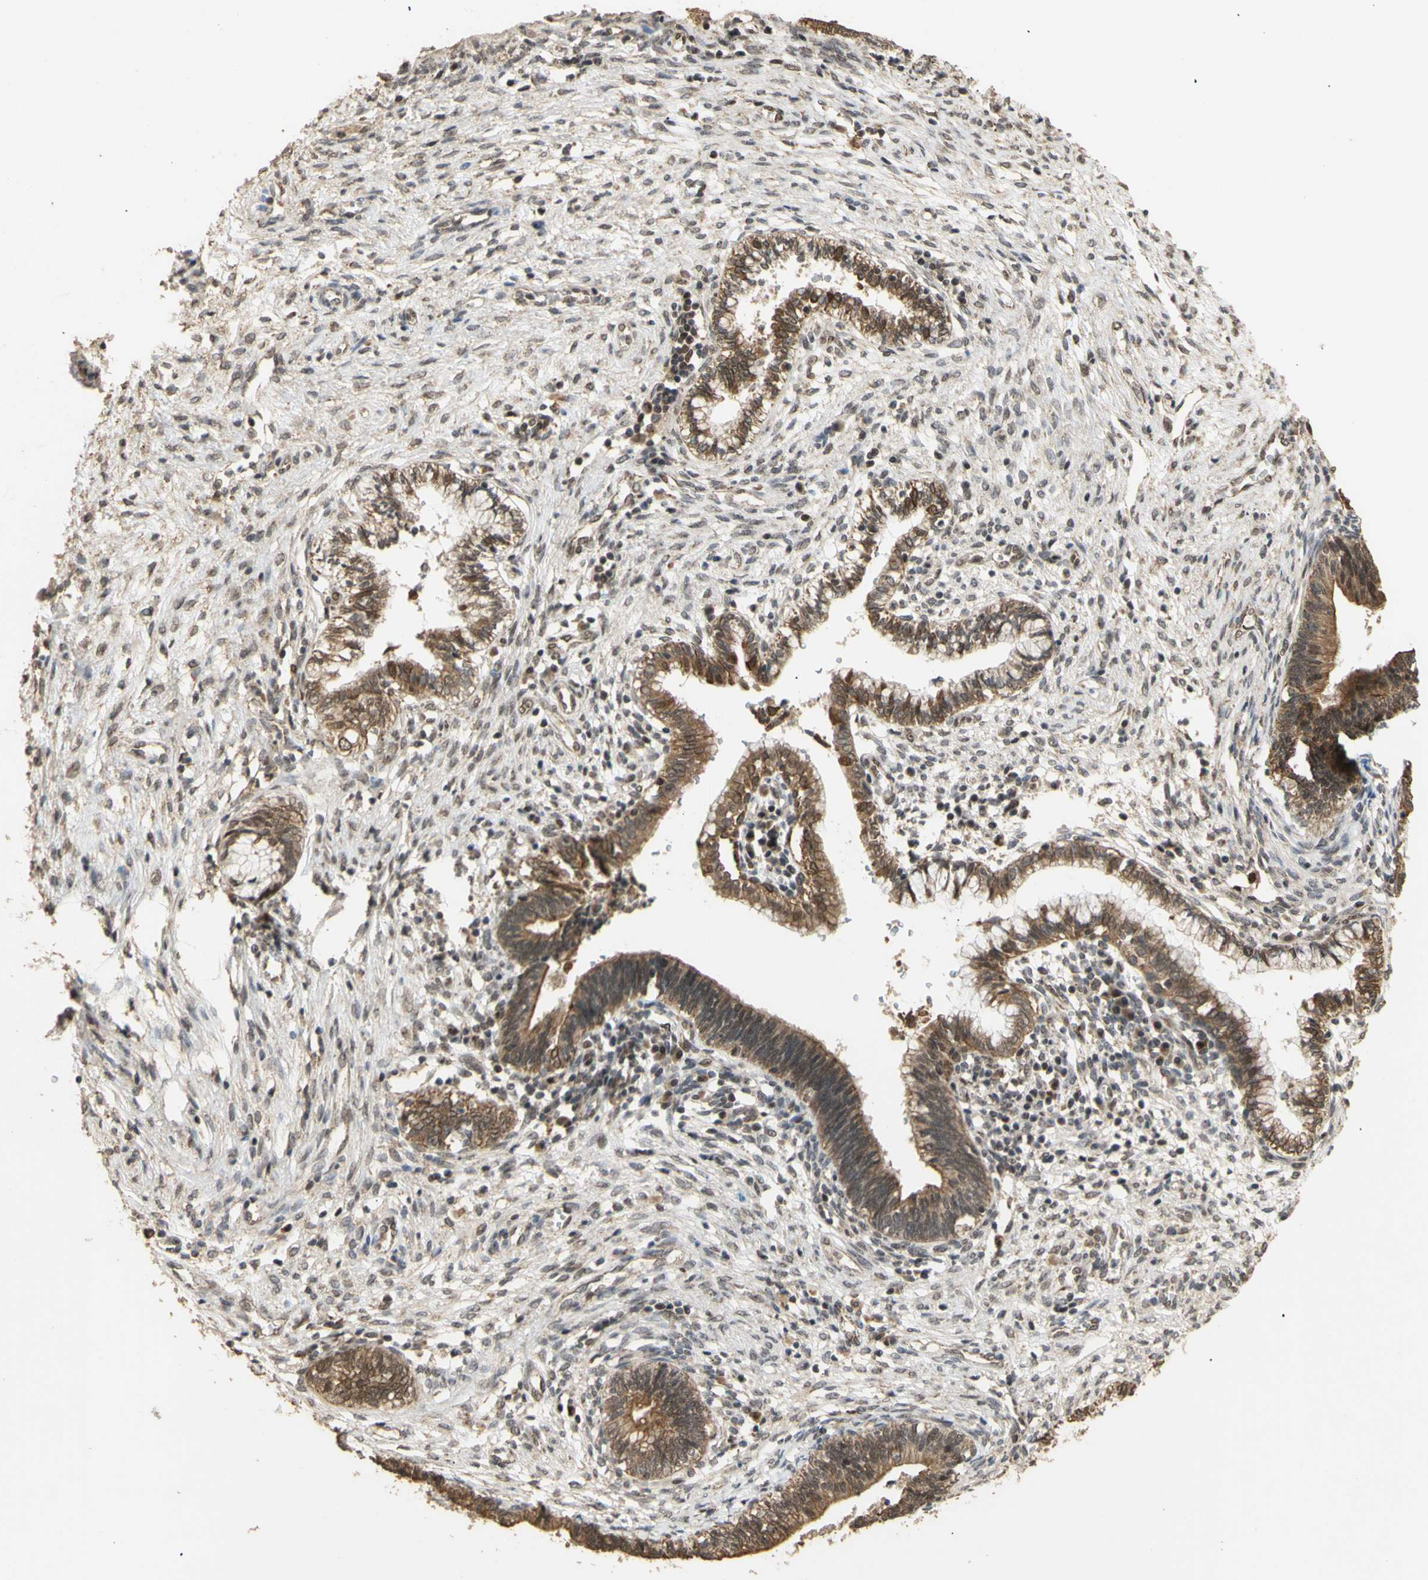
{"staining": {"intensity": "moderate", "quantity": ">75%", "location": "cytoplasmic/membranous"}, "tissue": "cervical cancer", "cell_type": "Tumor cells", "image_type": "cancer", "snomed": [{"axis": "morphology", "description": "Adenocarcinoma, NOS"}, {"axis": "topography", "description": "Cervix"}], "caption": "Immunohistochemical staining of human cervical cancer demonstrates moderate cytoplasmic/membranous protein positivity in about >75% of tumor cells. Nuclei are stained in blue.", "gene": "GTF2E2", "patient": {"sex": "female", "age": 44}}